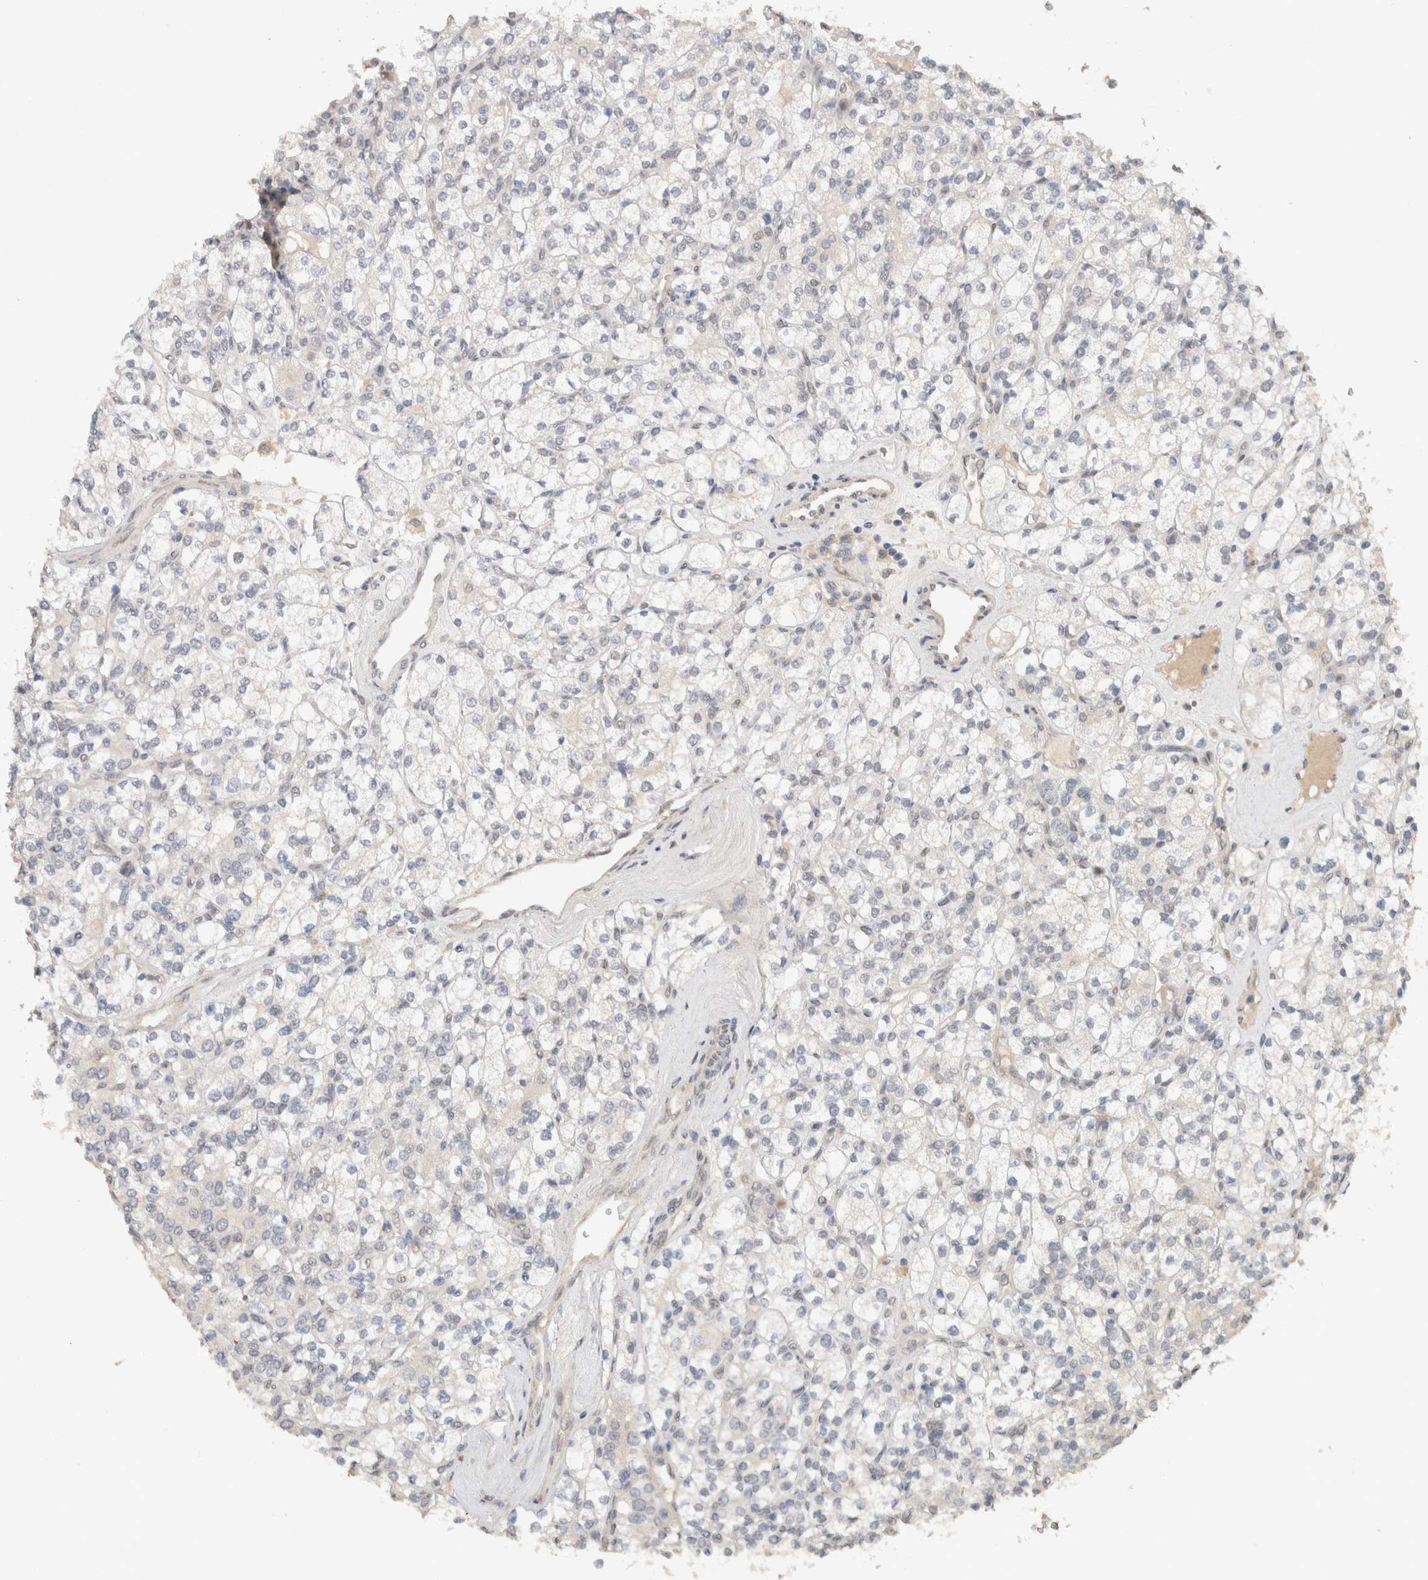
{"staining": {"intensity": "negative", "quantity": "none", "location": "none"}, "tissue": "renal cancer", "cell_type": "Tumor cells", "image_type": "cancer", "snomed": [{"axis": "morphology", "description": "Adenocarcinoma, NOS"}, {"axis": "topography", "description": "Kidney"}], "caption": "The immunohistochemistry photomicrograph has no significant staining in tumor cells of adenocarcinoma (renal) tissue.", "gene": "CYSRT1", "patient": {"sex": "male", "age": 77}}